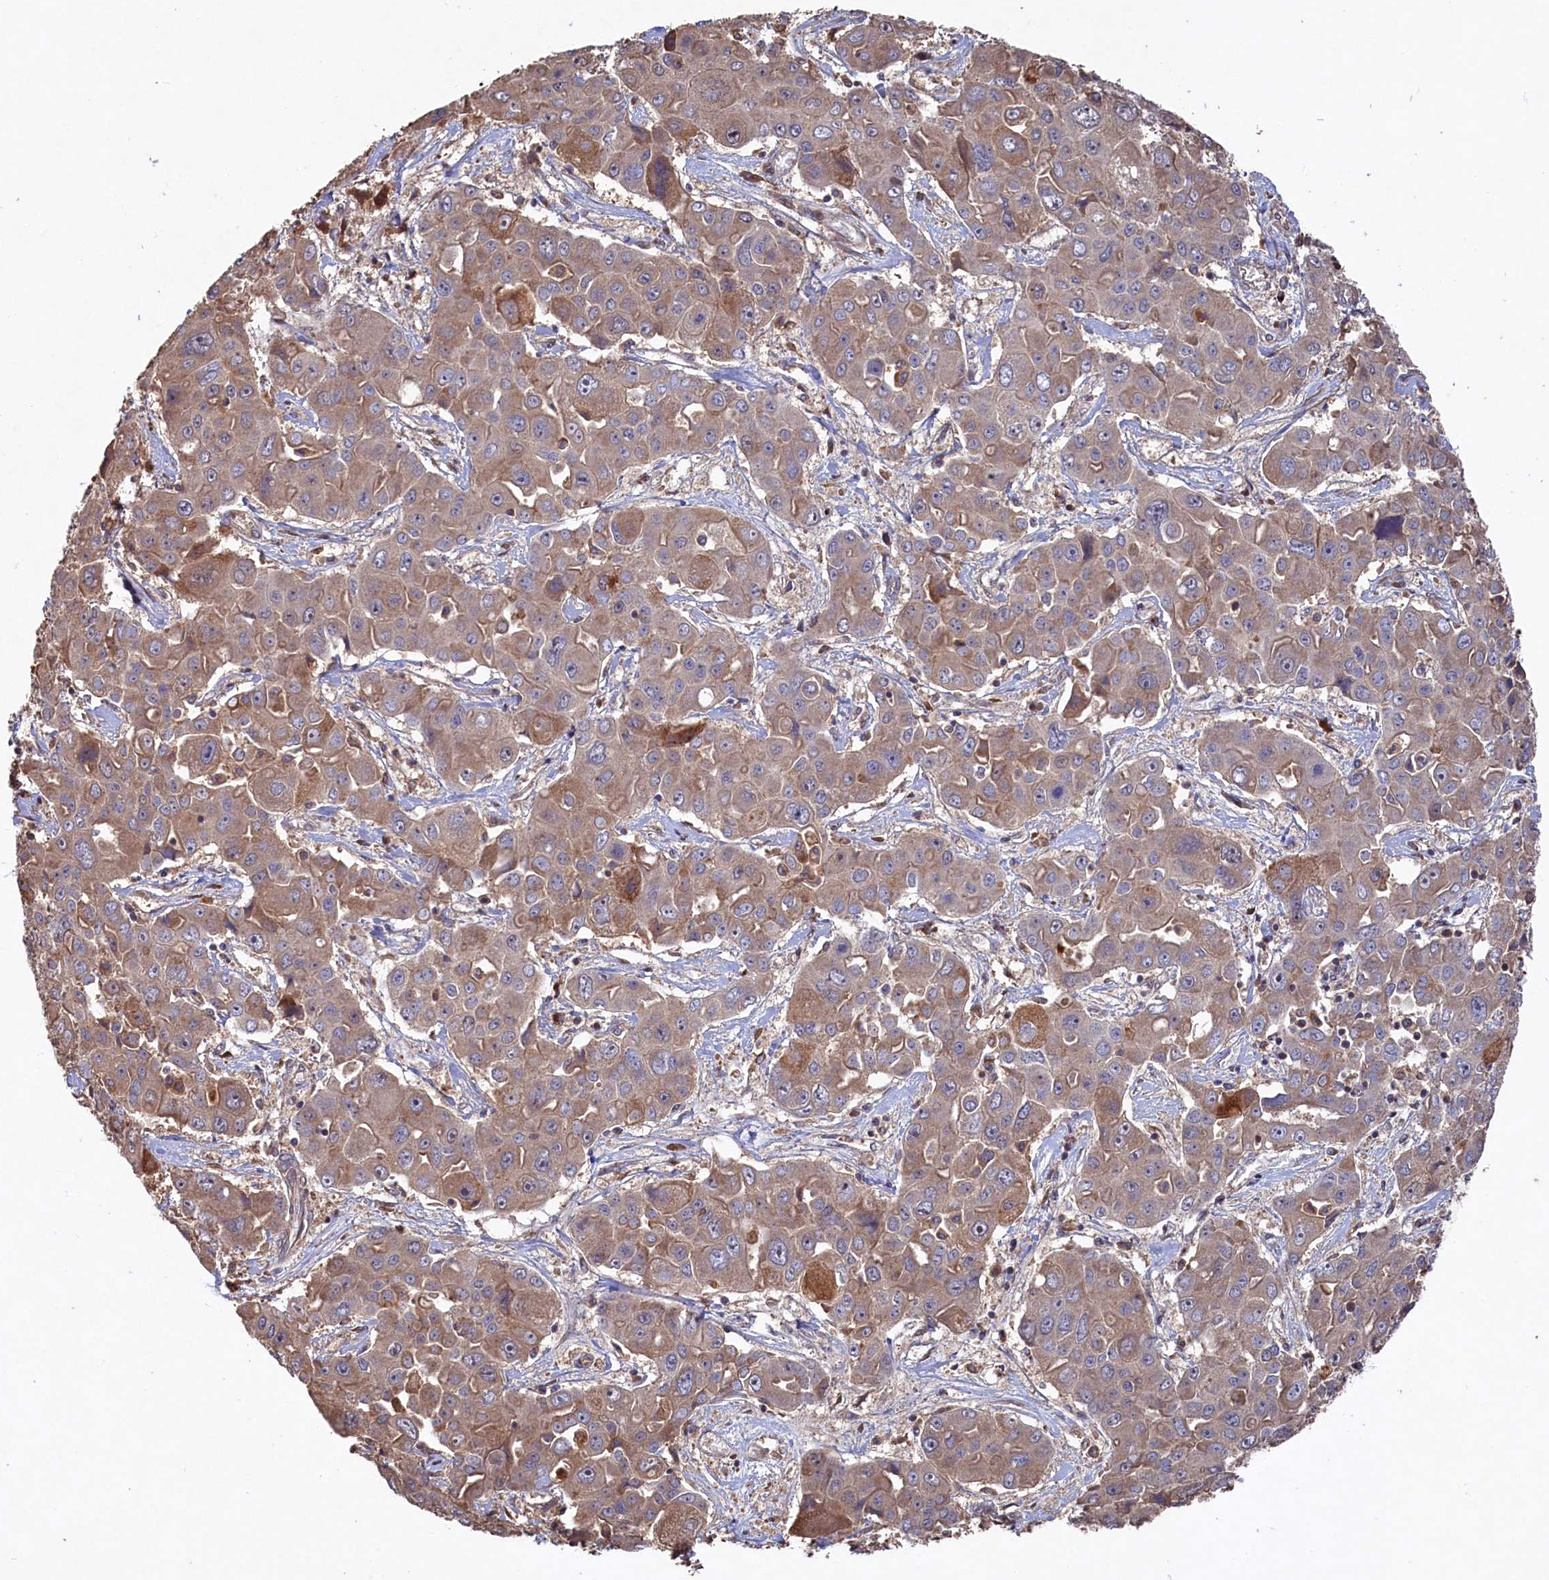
{"staining": {"intensity": "weak", "quantity": ">75%", "location": "cytoplasmic/membranous"}, "tissue": "liver cancer", "cell_type": "Tumor cells", "image_type": "cancer", "snomed": [{"axis": "morphology", "description": "Cholangiocarcinoma"}, {"axis": "topography", "description": "Liver"}], "caption": "Protein staining reveals weak cytoplasmic/membranous positivity in about >75% of tumor cells in cholangiocarcinoma (liver).", "gene": "NAA60", "patient": {"sex": "male", "age": 67}}